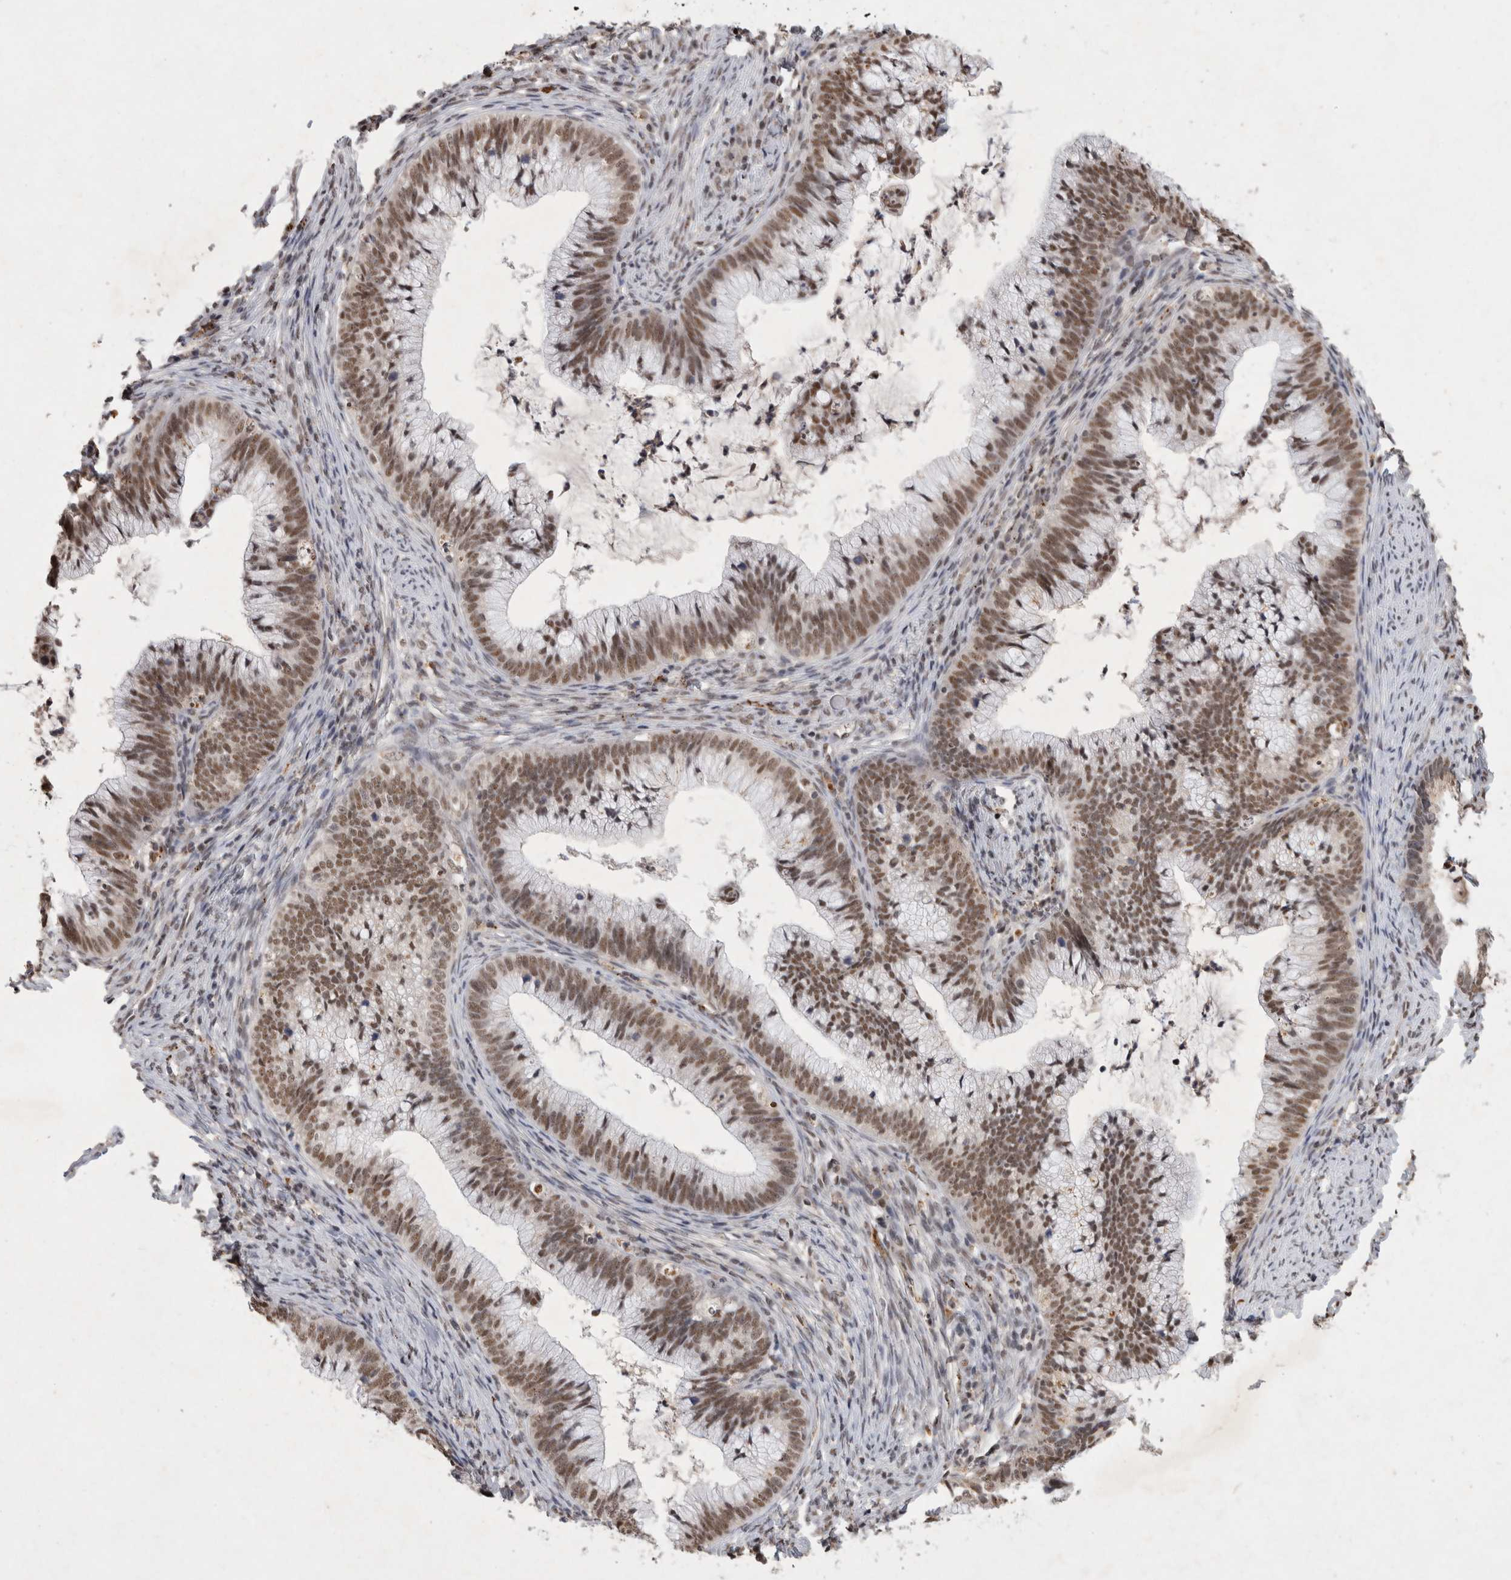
{"staining": {"intensity": "moderate", "quantity": ">75%", "location": "nuclear"}, "tissue": "cervical cancer", "cell_type": "Tumor cells", "image_type": "cancer", "snomed": [{"axis": "morphology", "description": "Adenocarcinoma, NOS"}, {"axis": "topography", "description": "Cervix"}], "caption": "Moderate nuclear protein positivity is appreciated in about >75% of tumor cells in adenocarcinoma (cervical).", "gene": "XRCC5", "patient": {"sex": "female", "age": 36}}